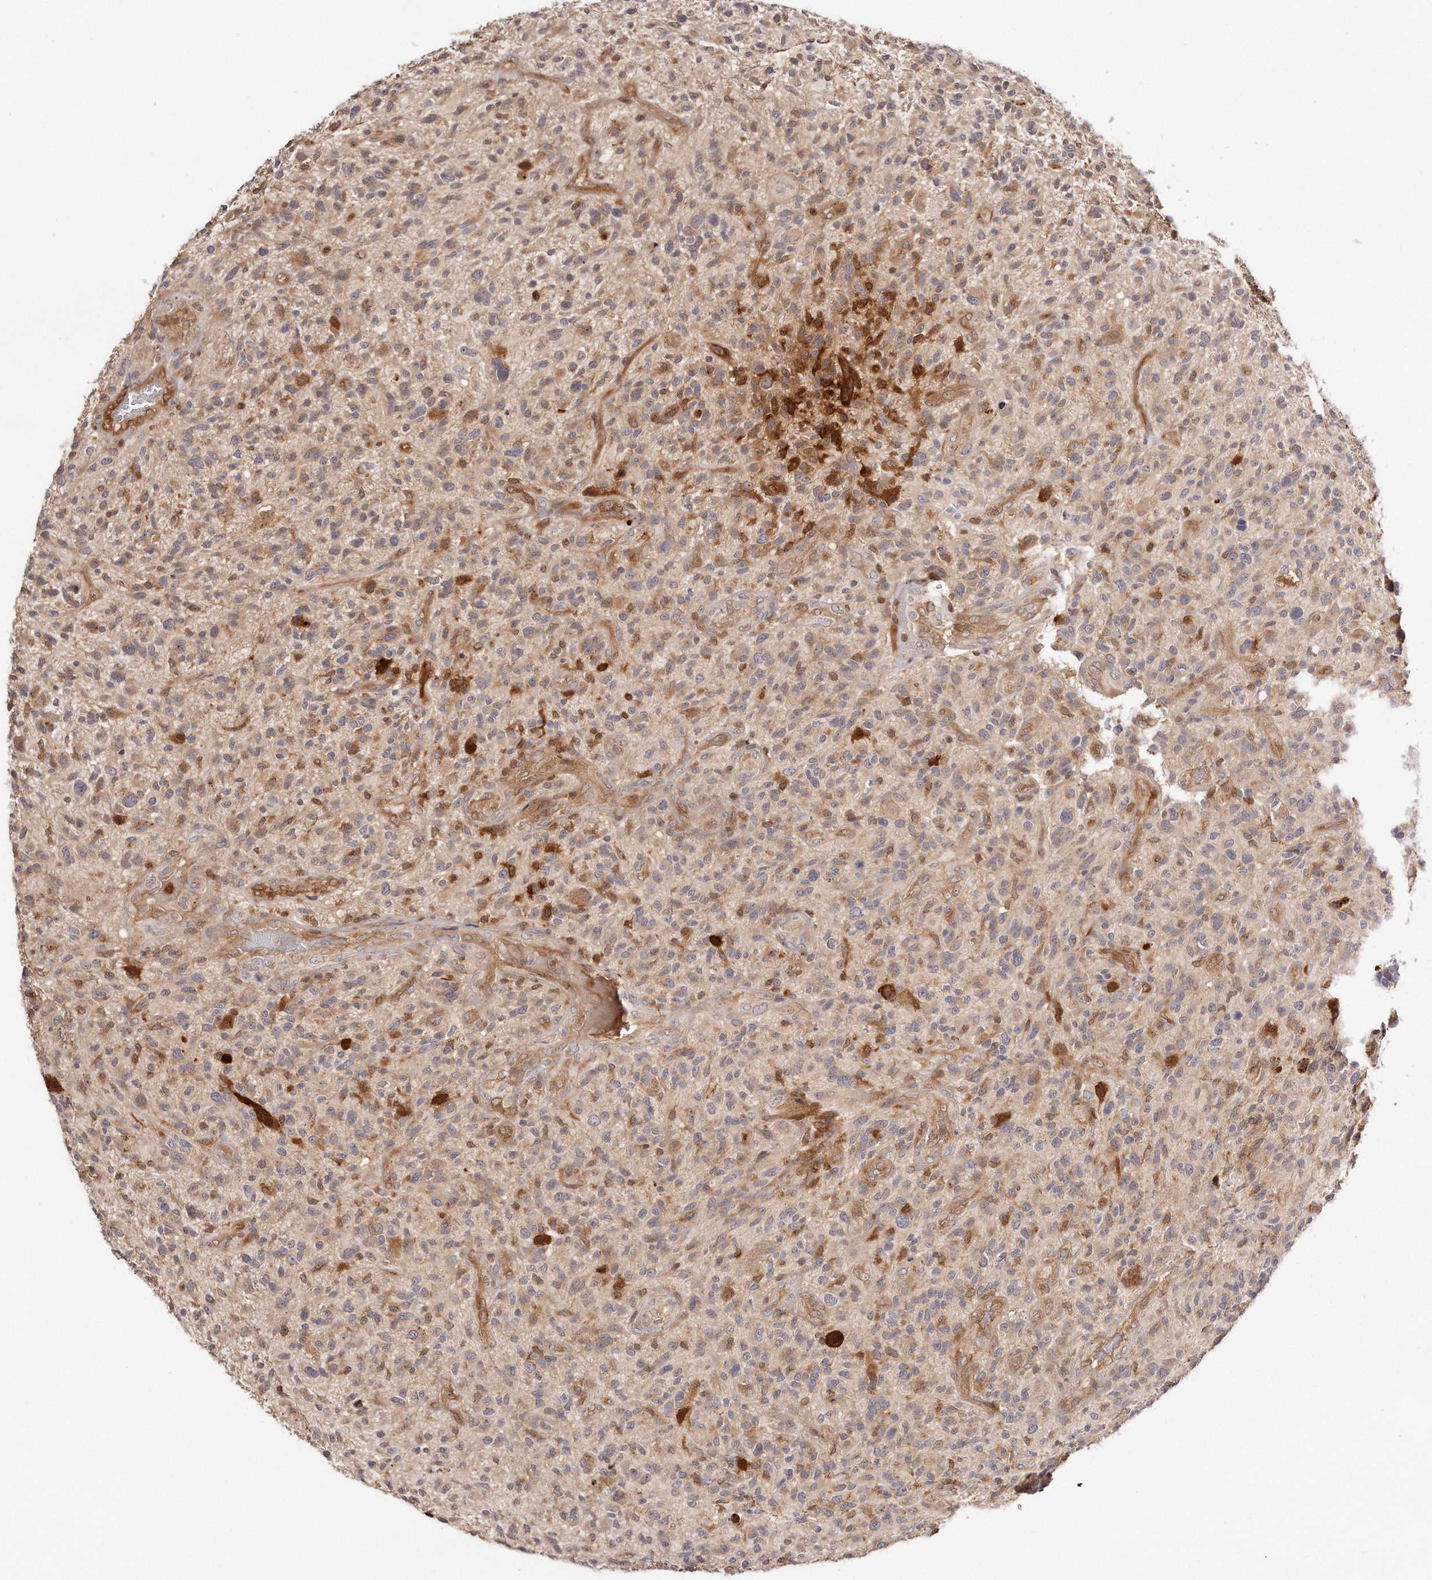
{"staining": {"intensity": "negative", "quantity": "none", "location": "none"}, "tissue": "glioma", "cell_type": "Tumor cells", "image_type": "cancer", "snomed": [{"axis": "morphology", "description": "Glioma, malignant, High grade"}, {"axis": "topography", "description": "Brain"}], "caption": "High power microscopy histopathology image of an immunohistochemistry (IHC) image of glioma, revealing no significant expression in tumor cells.", "gene": "GBP4", "patient": {"sex": "male", "age": 47}}